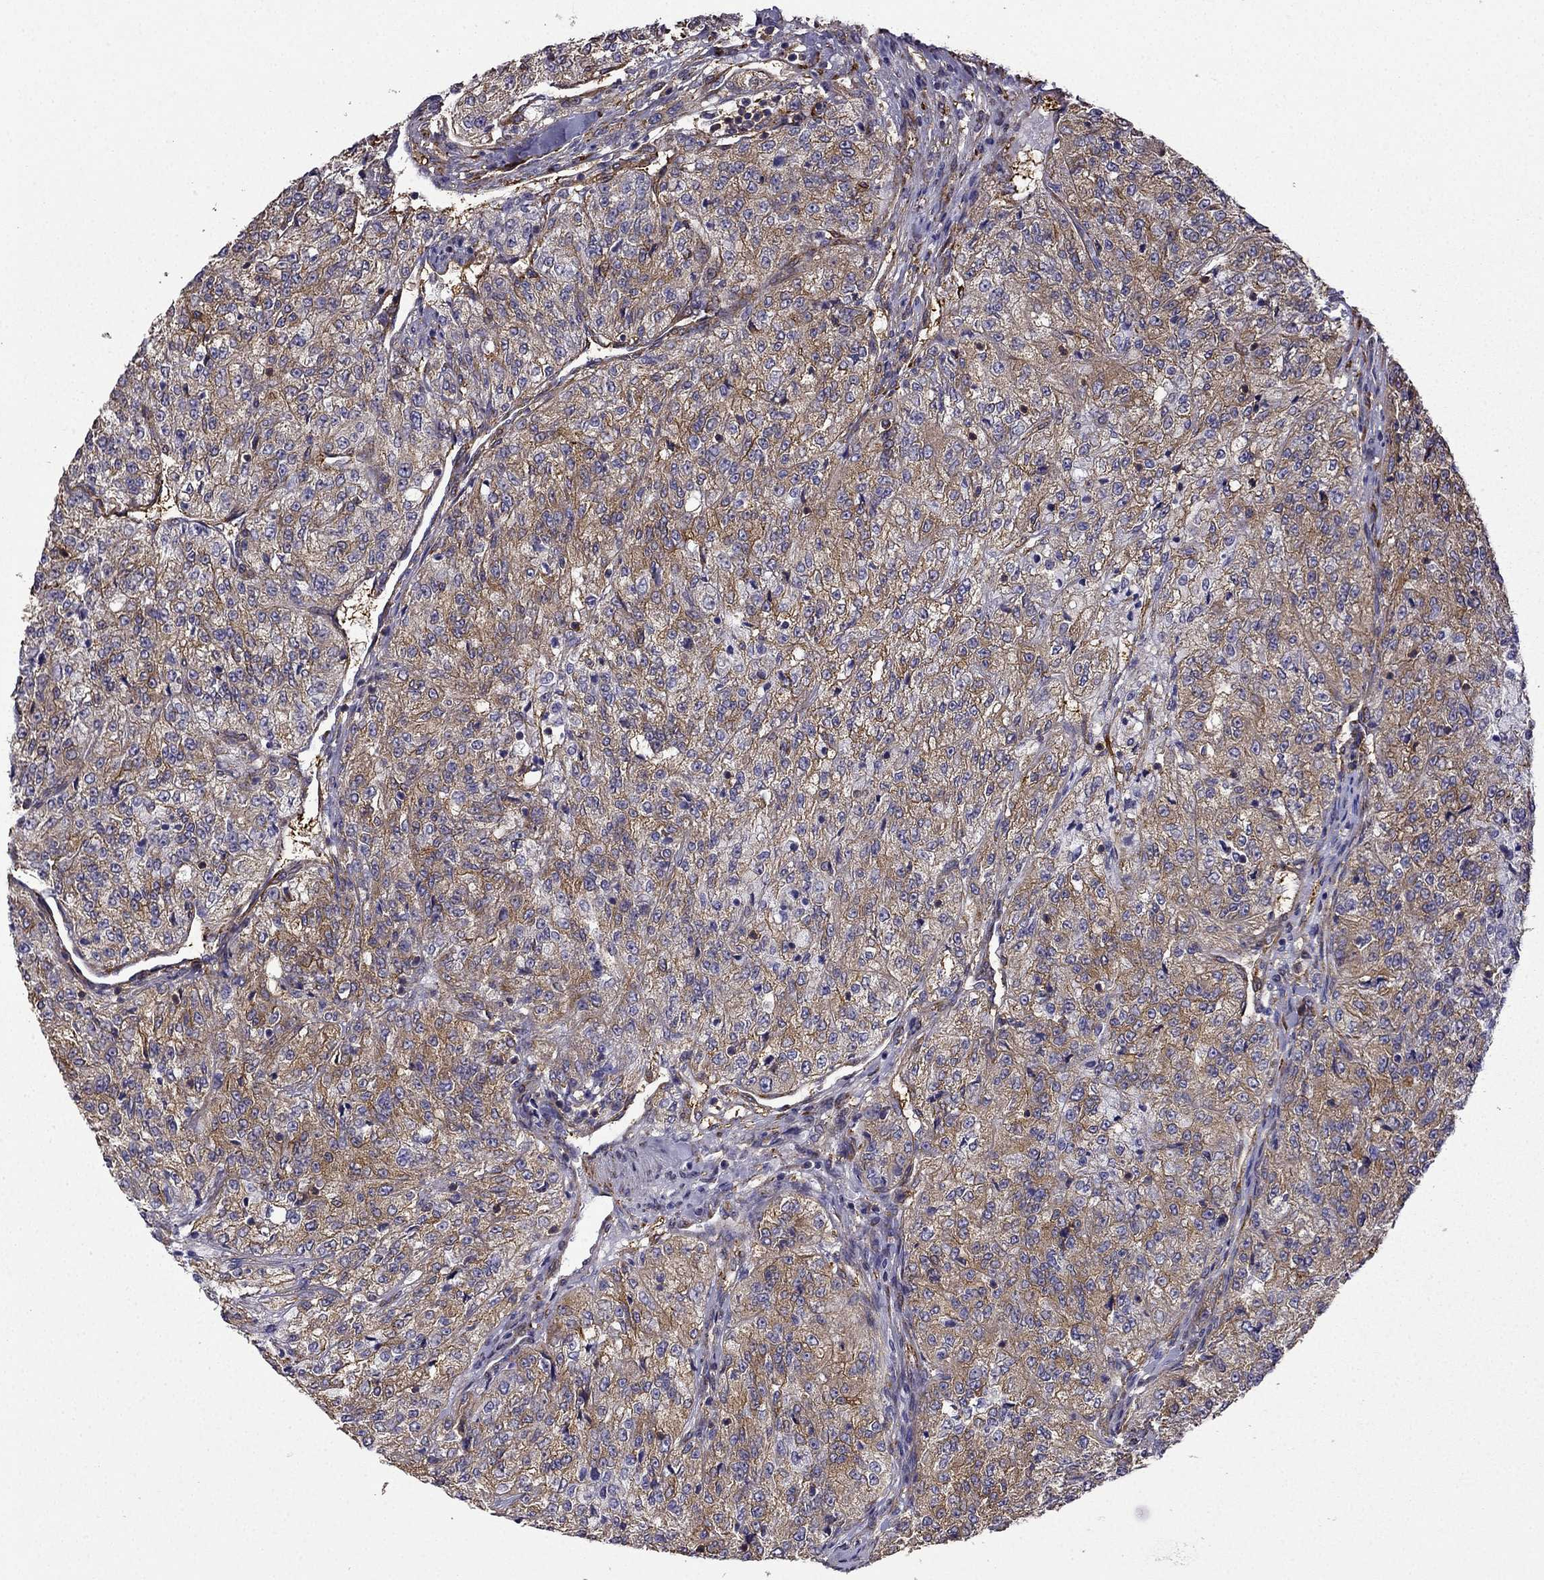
{"staining": {"intensity": "moderate", "quantity": ">75%", "location": "cytoplasmic/membranous"}, "tissue": "renal cancer", "cell_type": "Tumor cells", "image_type": "cancer", "snomed": [{"axis": "morphology", "description": "Adenocarcinoma, NOS"}, {"axis": "topography", "description": "Kidney"}], "caption": "Brown immunohistochemical staining in human renal adenocarcinoma shows moderate cytoplasmic/membranous positivity in about >75% of tumor cells.", "gene": "MAP4", "patient": {"sex": "female", "age": 63}}